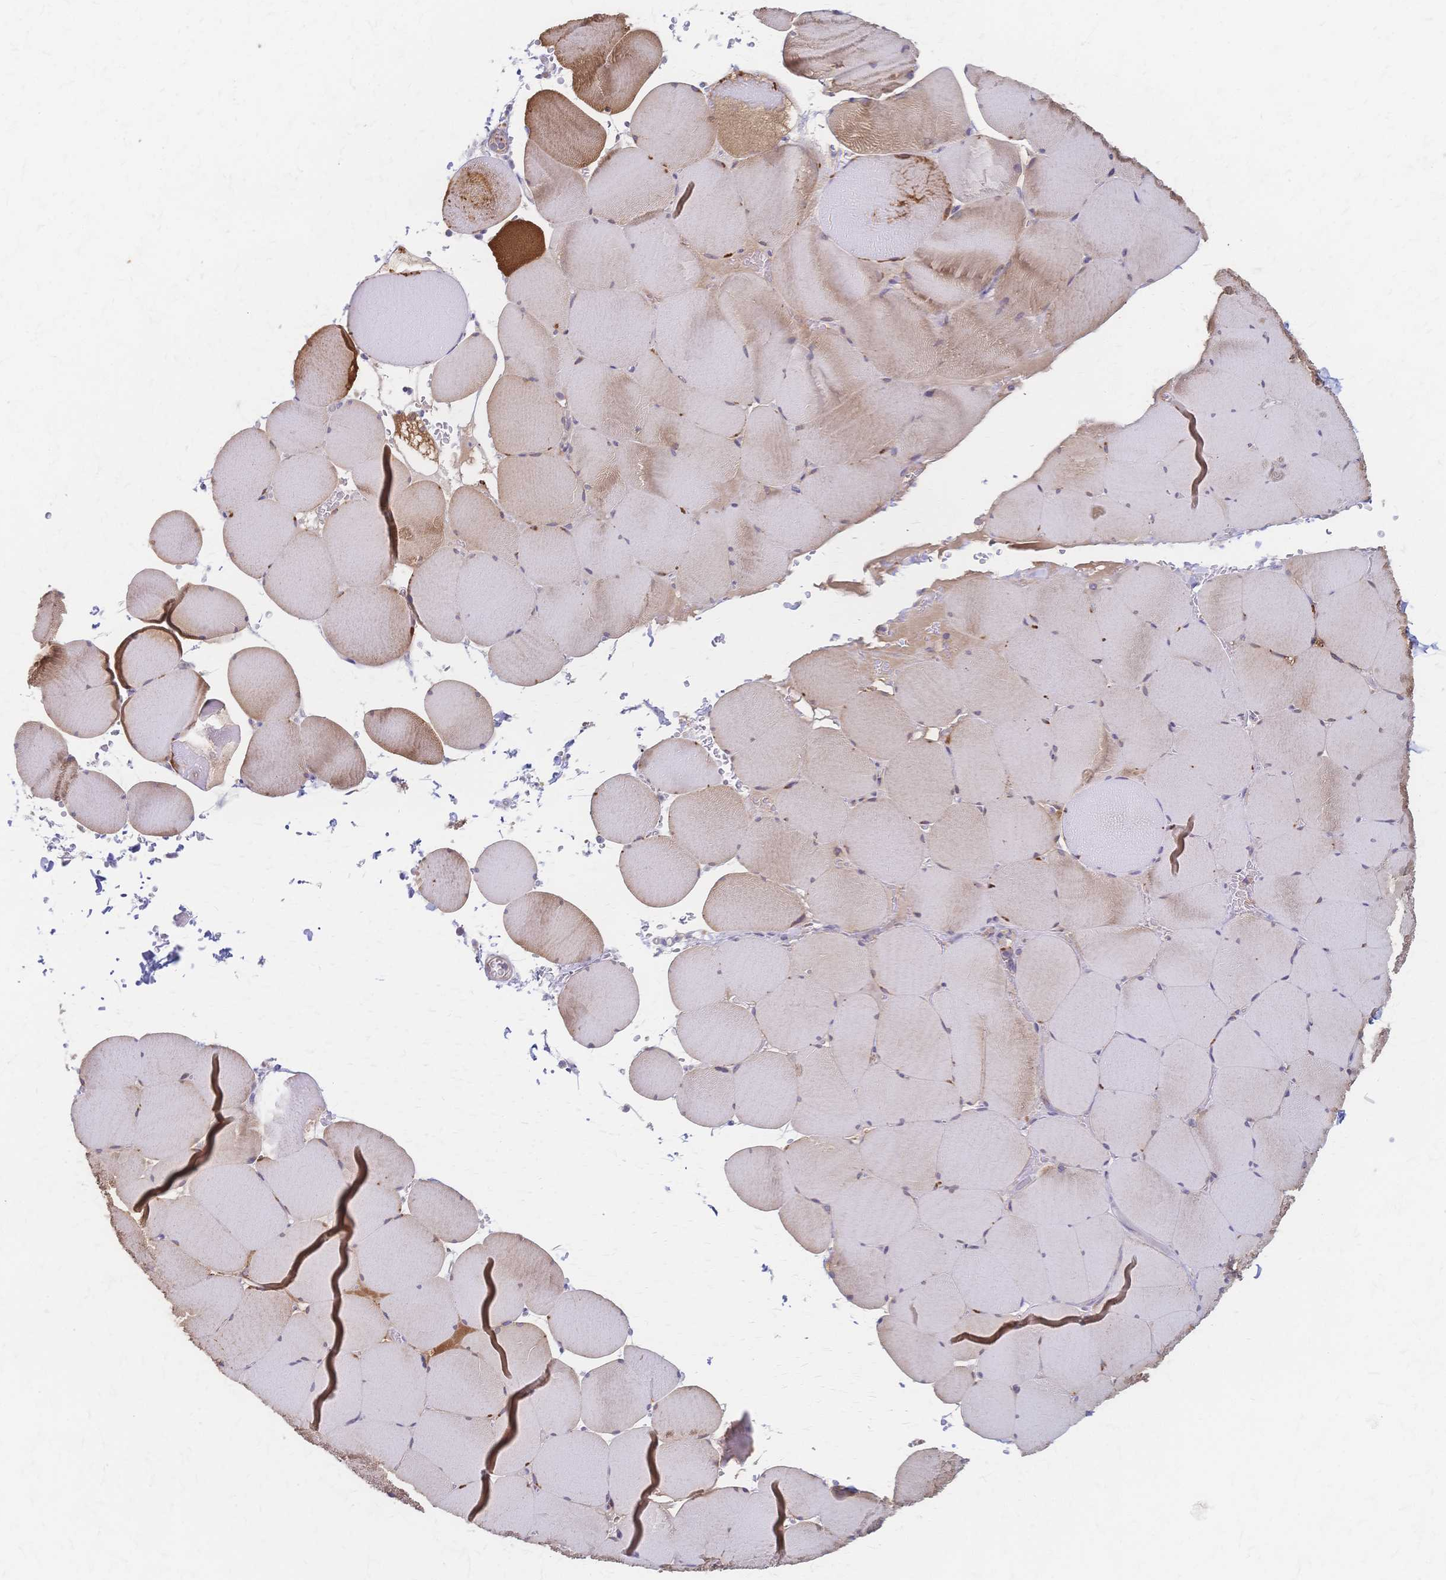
{"staining": {"intensity": "weak", "quantity": "<25%", "location": "cytoplasmic/membranous"}, "tissue": "skeletal muscle", "cell_type": "Myocytes", "image_type": "normal", "snomed": [{"axis": "morphology", "description": "Normal tissue, NOS"}, {"axis": "topography", "description": "Skeletal muscle"}, {"axis": "topography", "description": "Head-Neck"}], "caption": "A high-resolution histopathology image shows immunohistochemistry (IHC) staining of unremarkable skeletal muscle, which displays no significant staining in myocytes.", "gene": "CYB5A", "patient": {"sex": "male", "age": 66}}